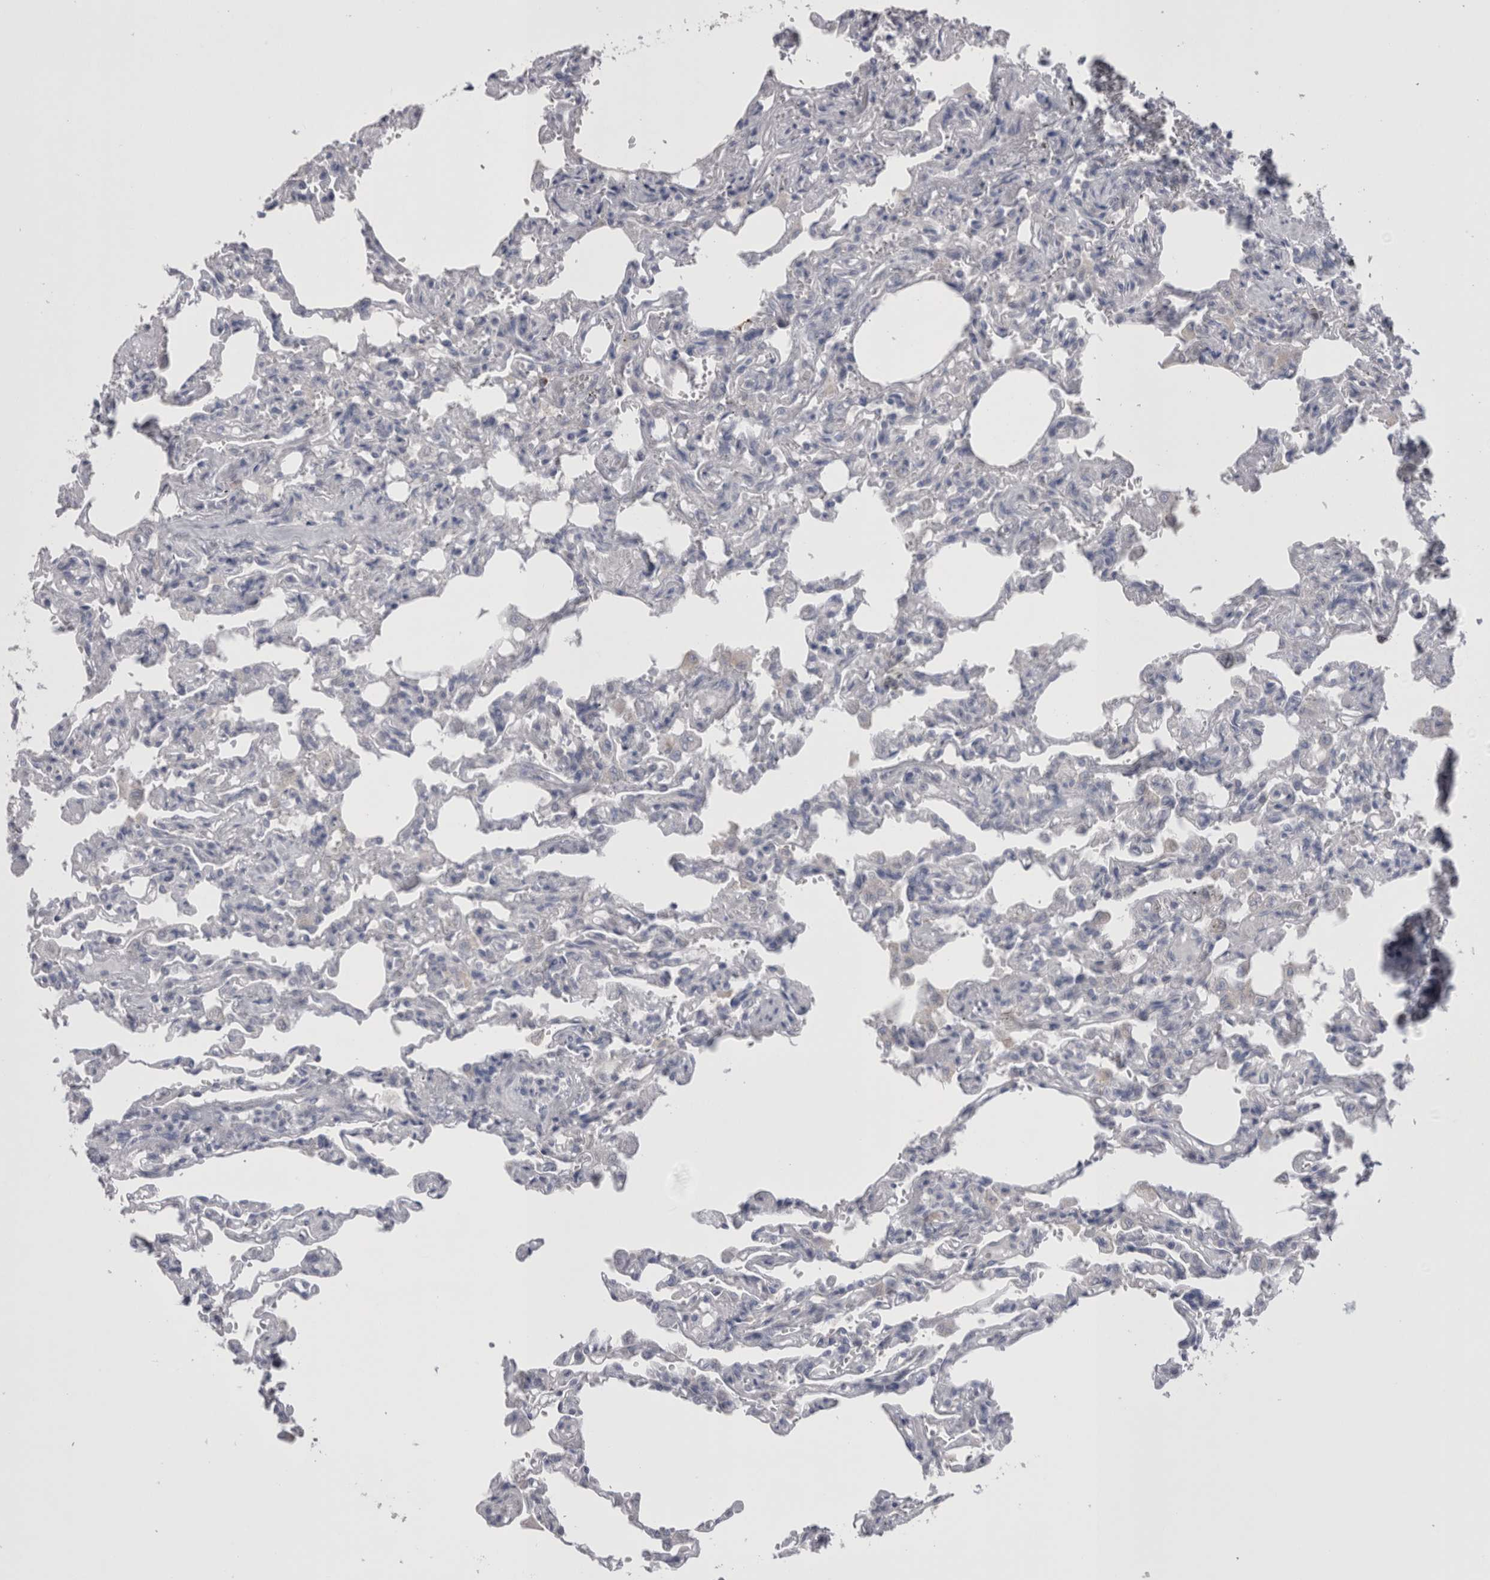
{"staining": {"intensity": "negative", "quantity": "none", "location": "none"}, "tissue": "lung", "cell_type": "Alveolar cells", "image_type": "normal", "snomed": [{"axis": "morphology", "description": "Normal tissue, NOS"}, {"axis": "topography", "description": "Lung"}], "caption": "A high-resolution image shows immunohistochemistry staining of benign lung, which displays no significant staining in alveolar cells. (Stains: DAB immunohistochemistry with hematoxylin counter stain, Microscopy: brightfield microscopy at high magnification).", "gene": "PWP2", "patient": {"sex": "male", "age": 21}}